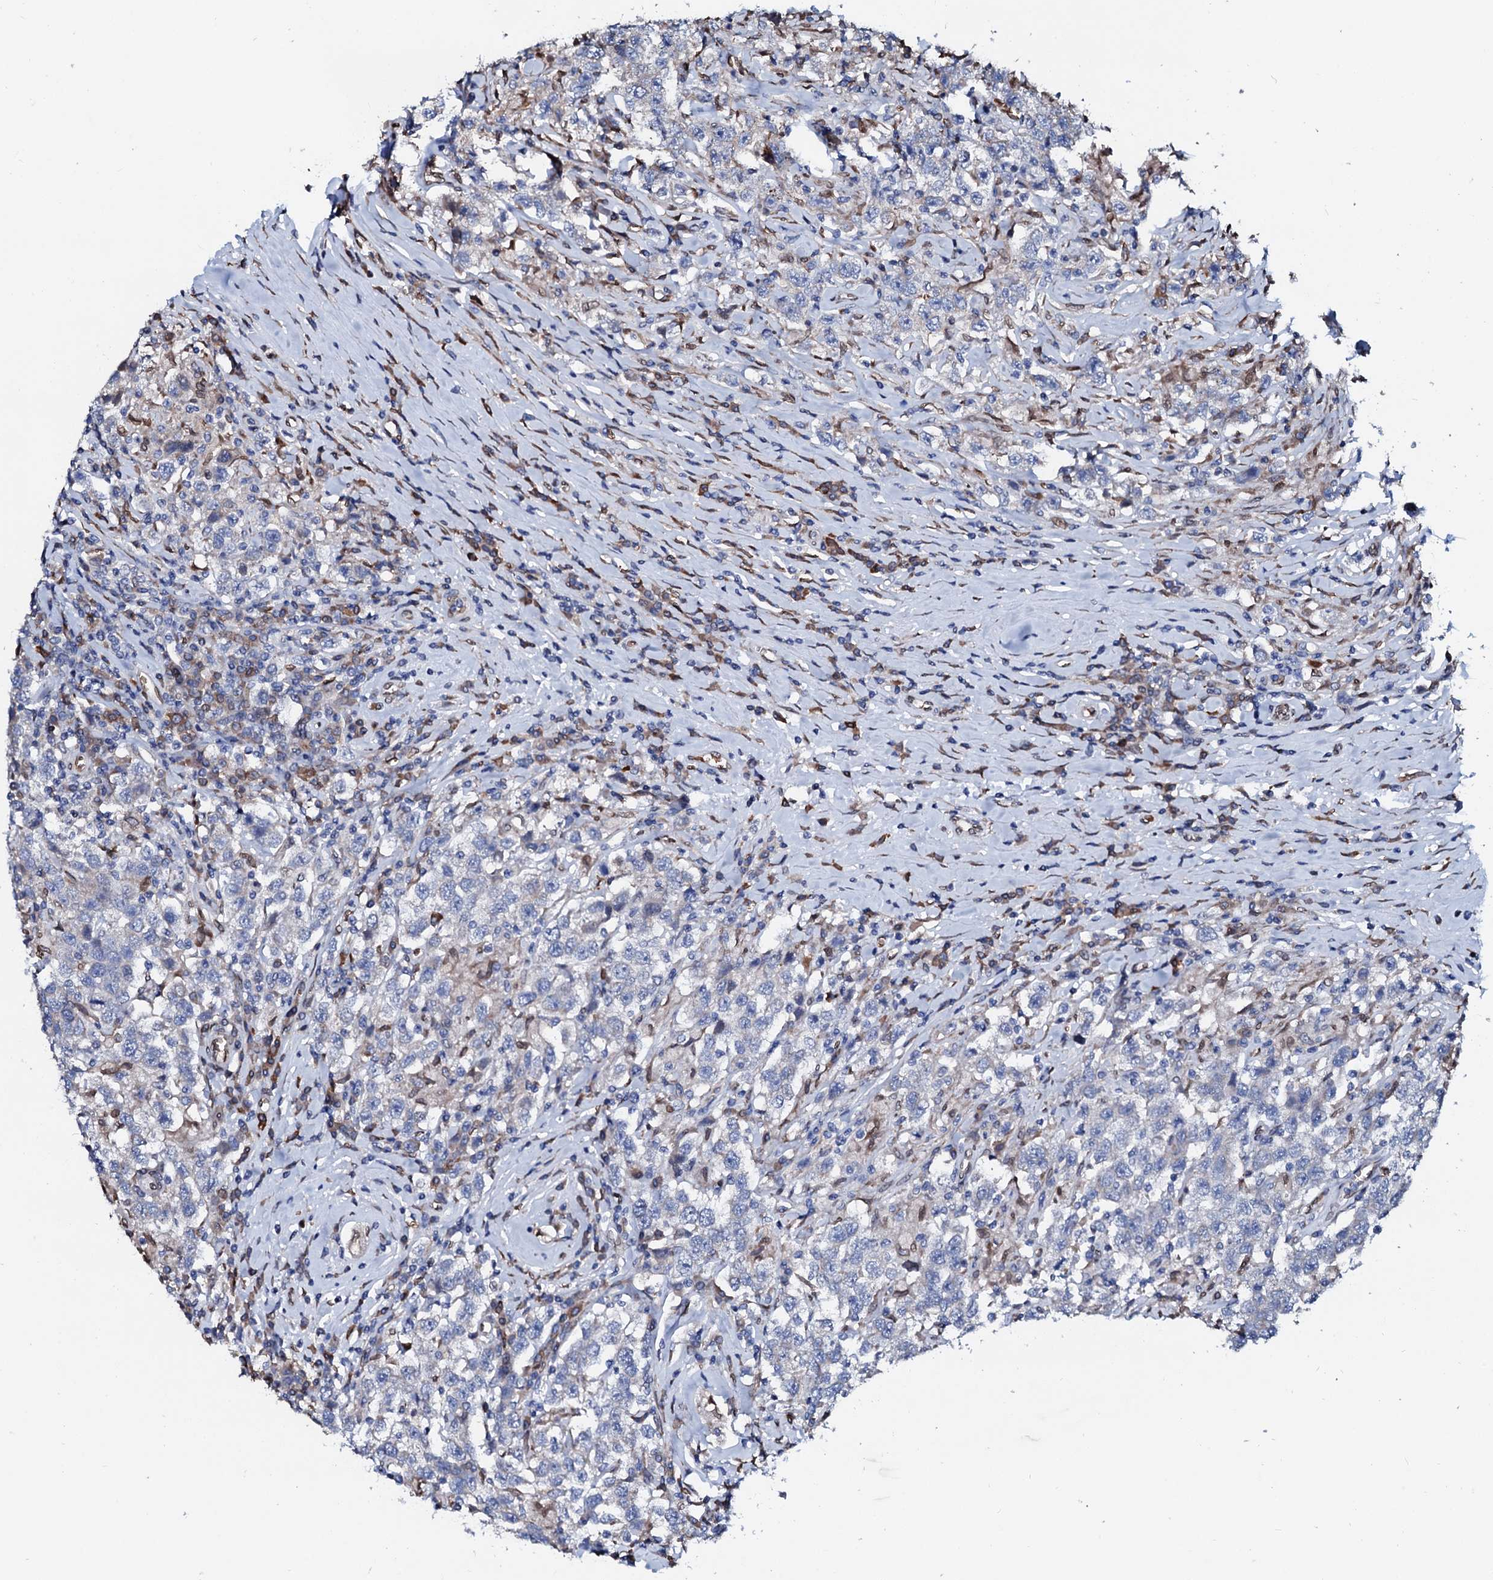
{"staining": {"intensity": "negative", "quantity": "none", "location": "none"}, "tissue": "testis cancer", "cell_type": "Tumor cells", "image_type": "cancer", "snomed": [{"axis": "morphology", "description": "Seminoma, NOS"}, {"axis": "topography", "description": "Testis"}], "caption": "Human testis cancer stained for a protein using immunohistochemistry (IHC) displays no expression in tumor cells.", "gene": "NRP2", "patient": {"sex": "male", "age": 41}}